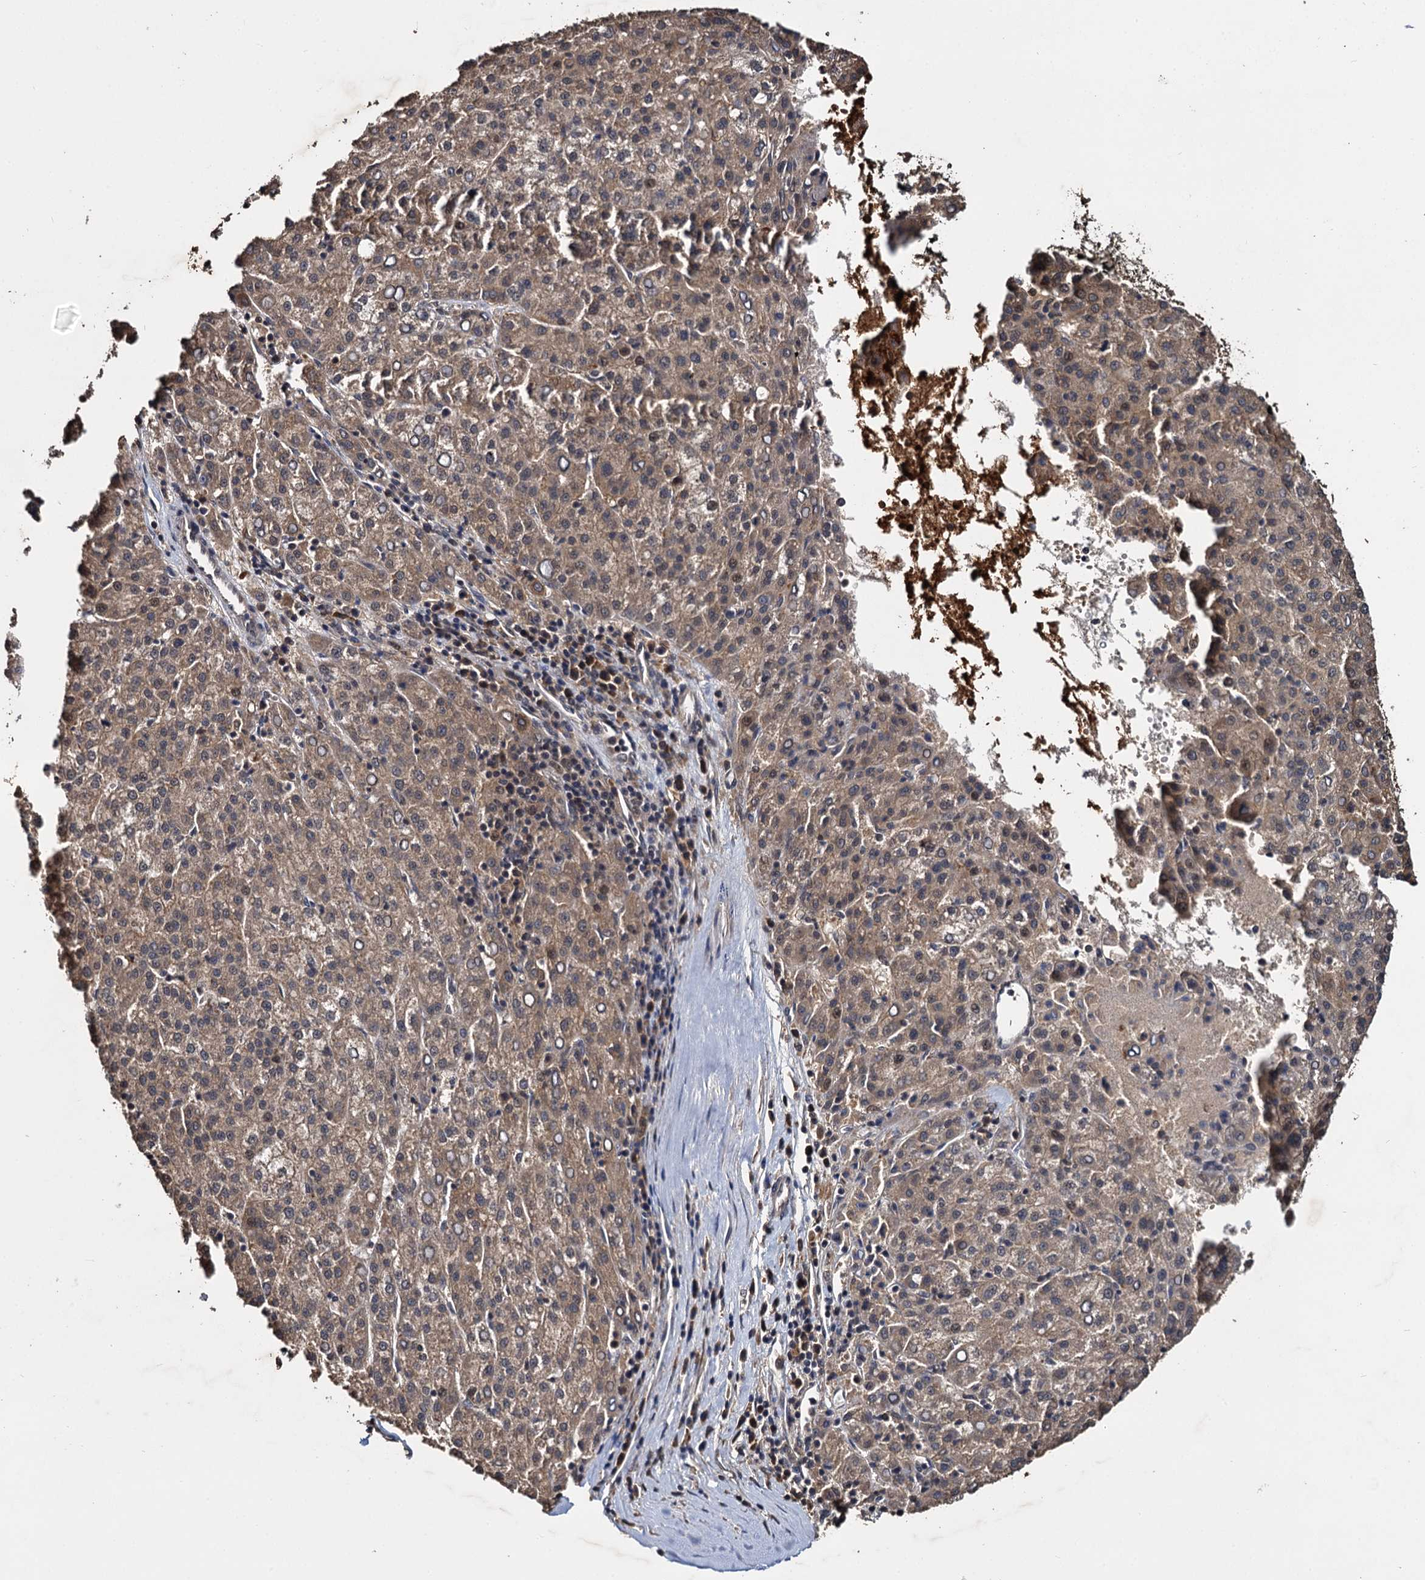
{"staining": {"intensity": "weak", "quantity": ">75%", "location": "cytoplasmic/membranous"}, "tissue": "liver cancer", "cell_type": "Tumor cells", "image_type": "cancer", "snomed": [{"axis": "morphology", "description": "Carcinoma, Hepatocellular, NOS"}, {"axis": "topography", "description": "Liver"}], "caption": "Hepatocellular carcinoma (liver) stained for a protein displays weak cytoplasmic/membranous positivity in tumor cells. The protein is shown in brown color, while the nuclei are stained blue.", "gene": "SLC46A3", "patient": {"sex": "female", "age": 58}}